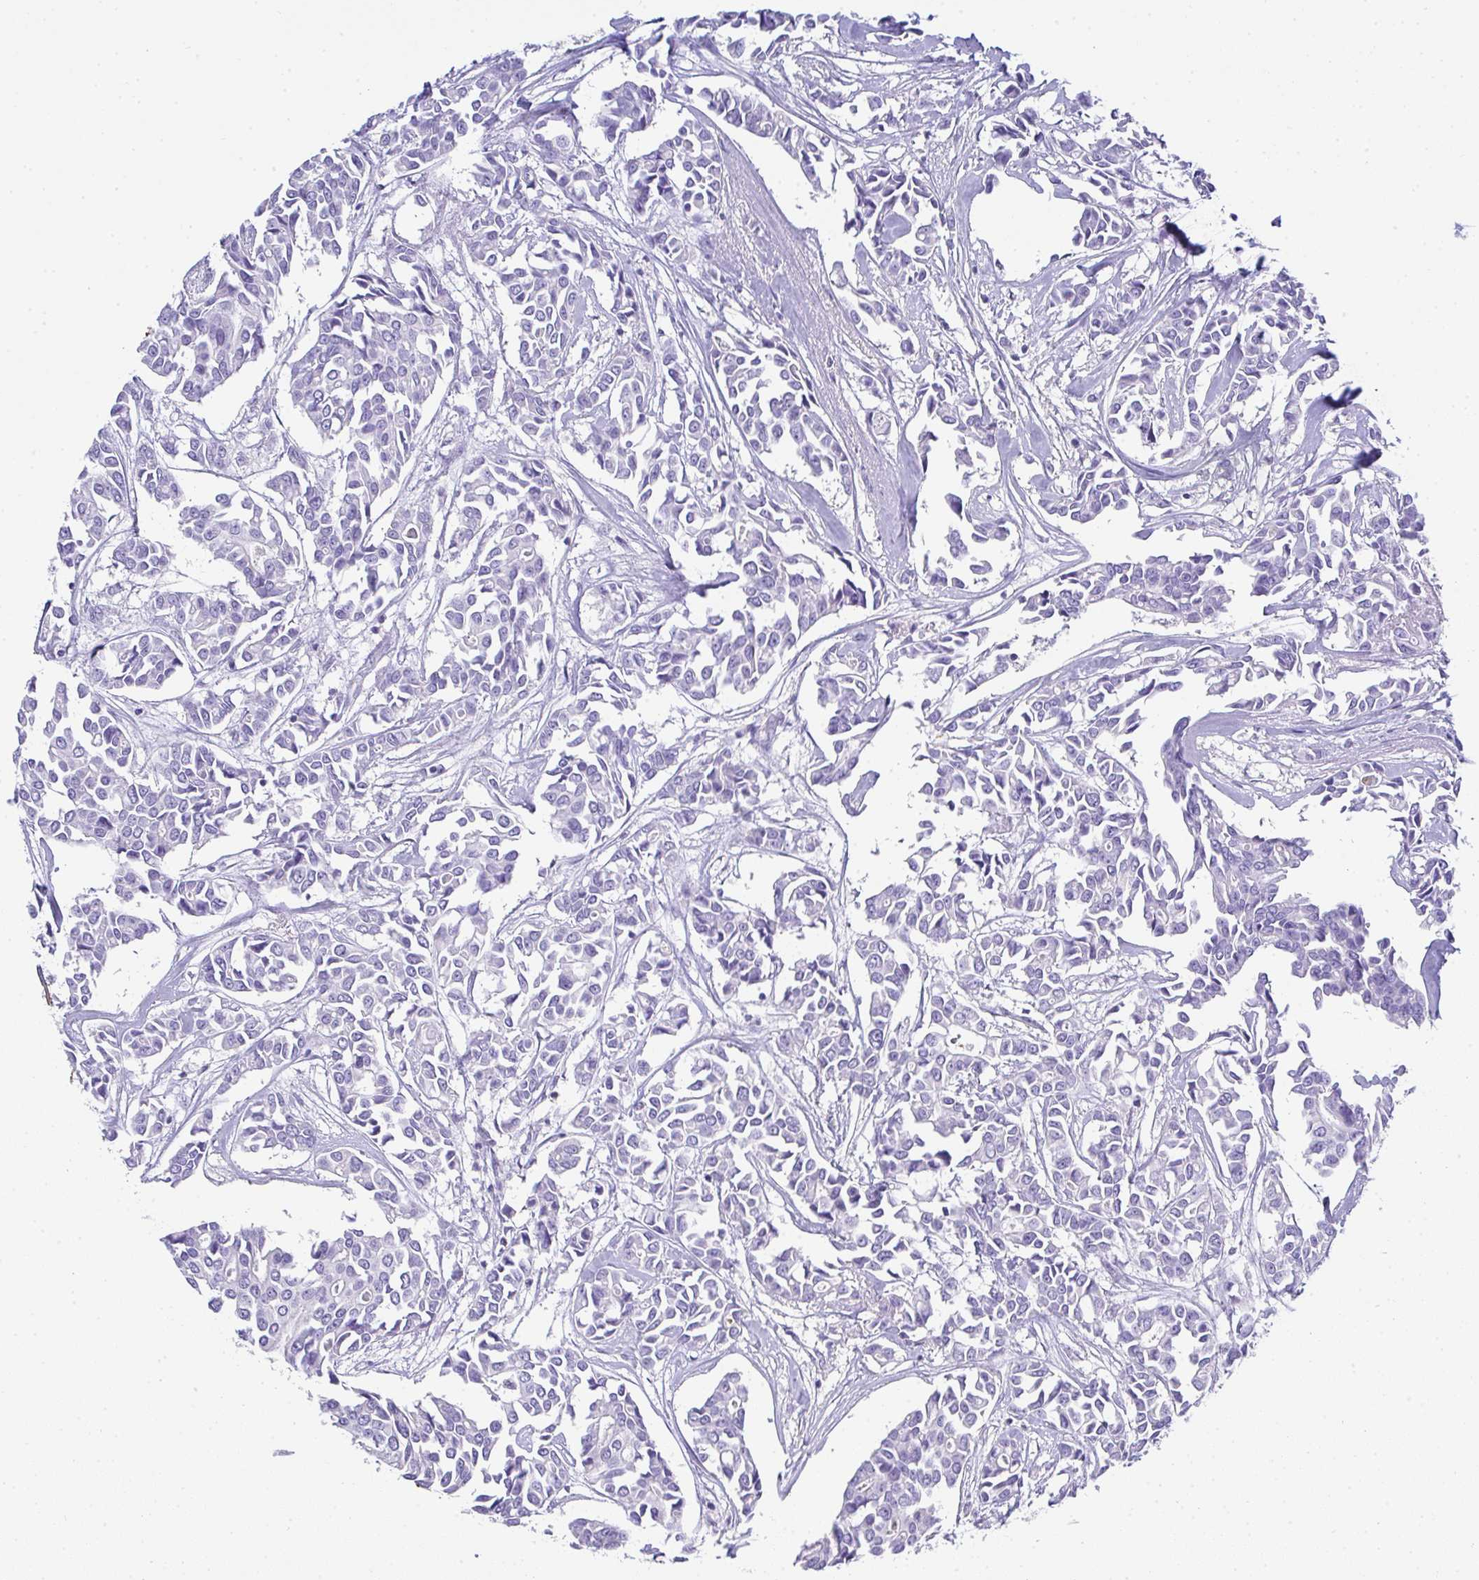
{"staining": {"intensity": "negative", "quantity": "none", "location": "none"}, "tissue": "breast cancer", "cell_type": "Tumor cells", "image_type": "cancer", "snomed": [{"axis": "morphology", "description": "Duct carcinoma"}, {"axis": "topography", "description": "Breast"}], "caption": "DAB (3,3'-diaminobenzidine) immunohistochemical staining of human breast cancer reveals no significant positivity in tumor cells.", "gene": "TNFAIP8", "patient": {"sex": "female", "age": 54}}